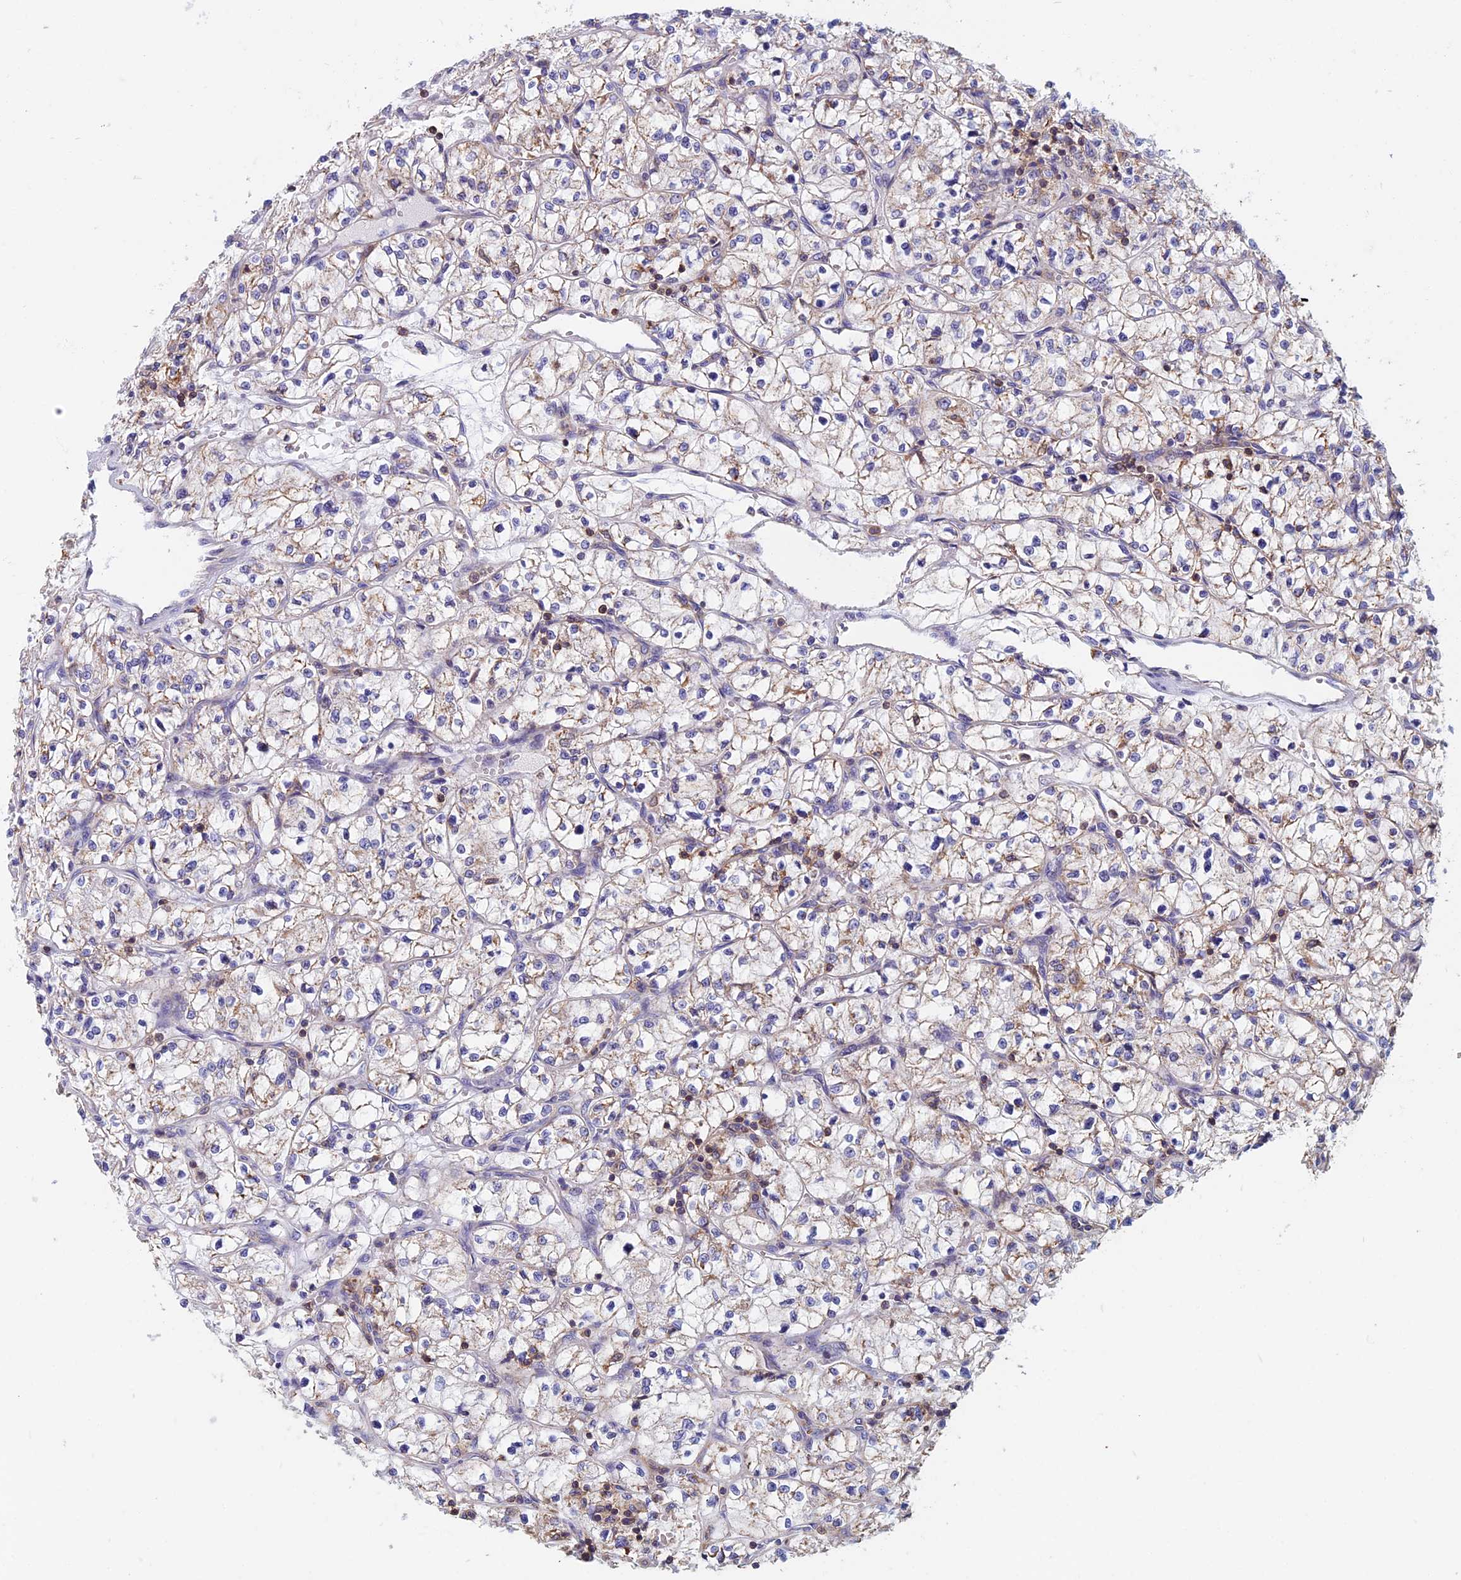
{"staining": {"intensity": "weak", "quantity": "25%-75%", "location": "cytoplasmic/membranous"}, "tissue": "renal cancer", "cell_type": "Tumor cells", "image_type": "cancer", "snomed": [{"axis": "morphology", "description": "Adenocarcinoma, NOS"}, {"axis": "topography", "description": "Kidney"}], "caption": "Approximately 25%-75% of tumor cells in adenocarcinoma (renal) demonstrate weak cytoplasmic/membranous protein expression as visualized by brown immunohistochemical staining.", "gene": "HSD17B8", "patient": {"sex": "female", "age": 64}}